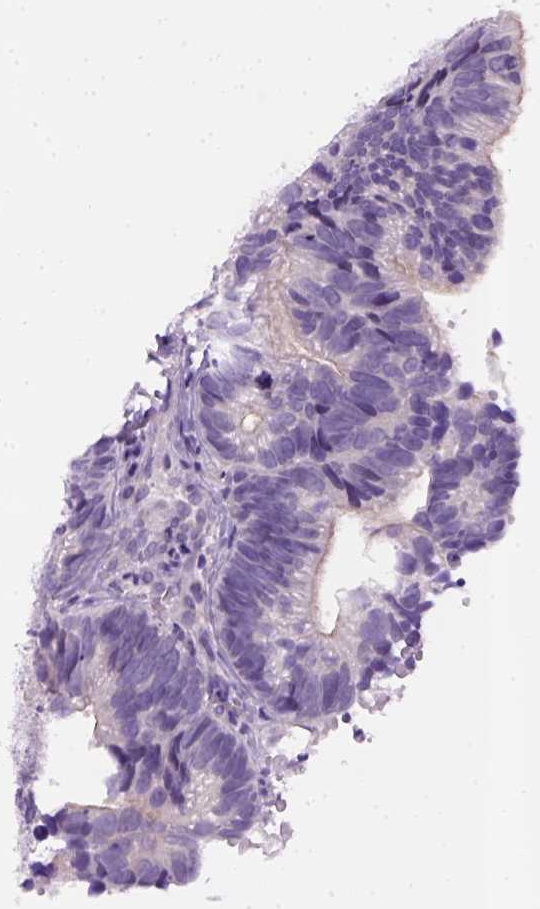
{"staining": {"intensity": "negative", "quantity": "none", "location": "none"}, "tissue": "head and neck cancer", "cell_type": "Tumor cells", "image_type": "cancer", "snomed": [{"axis": "morphology", "description": "Adenocarcinoma, NOS"}, {"axis": "topography", "description": "Head-Neck"}], "caption": "Immunohistochemical staining of human head and neck cancer displays no significant expression in tumor cells.", "gene": "FAM184B", "patient": {"sex": "male", "age": 62}}